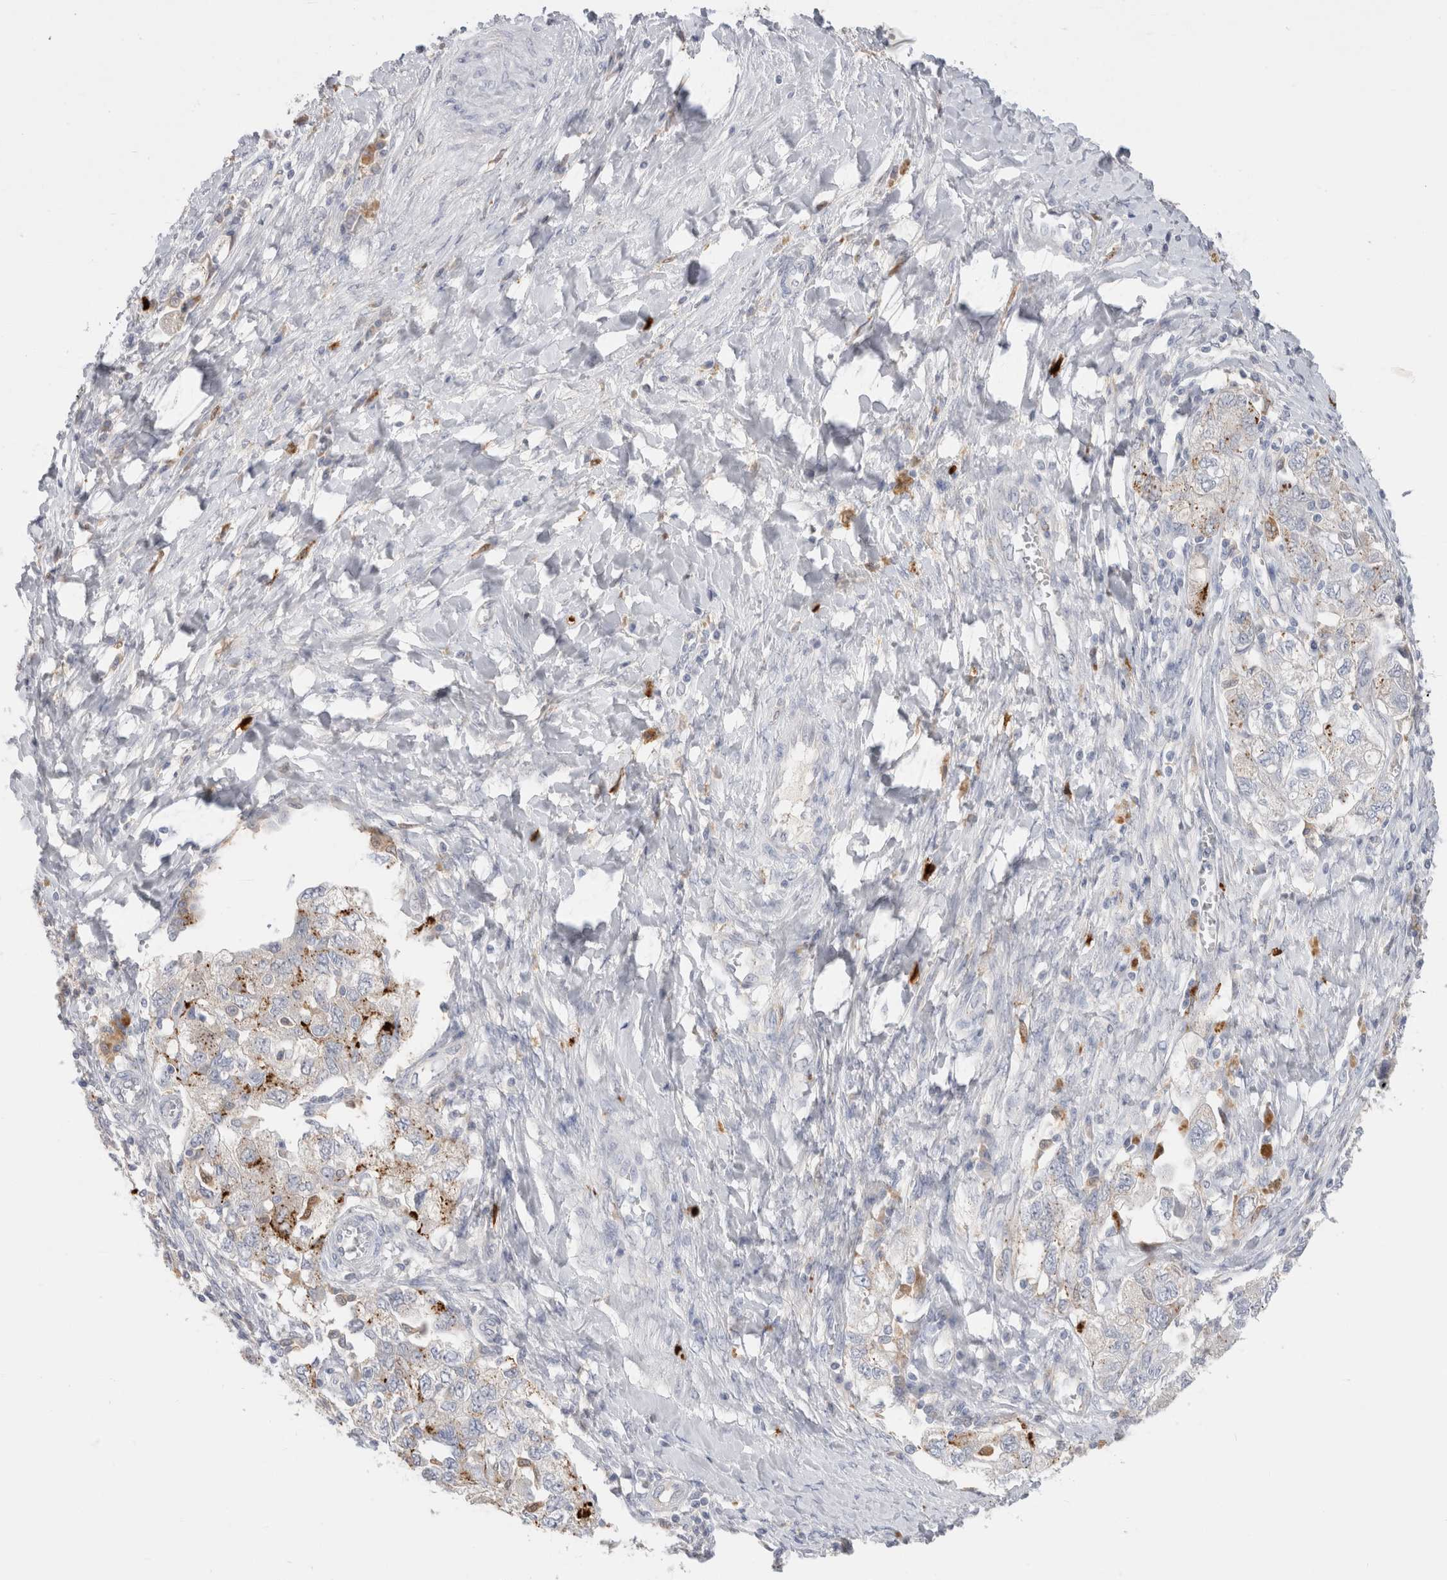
{"staining": {"intensity": "moderate", "quantity": "<25%", "location": "cytoplasmic/membranous"}, "tissue": "ovarian cancer", "cell_type": "Tumor cells", "image_type": "cancer", "snomed": [{"axis": "morphology", "description": "Carcinoma, NOS"}, {"axis": "morphology", "description": "Cystadenocarcinoma, serous, NOS"}, {"axis": "topography", "description": "Ovary"}], "caption": "This is an image of immunohistochemistry (IHC) staining of ovarian carcinoma, which shows moderate staining in the cytoplasmic/membranous of tumor cells.", "gene": "HPGDS", "patient": {"sex": "female", "age": 69}}